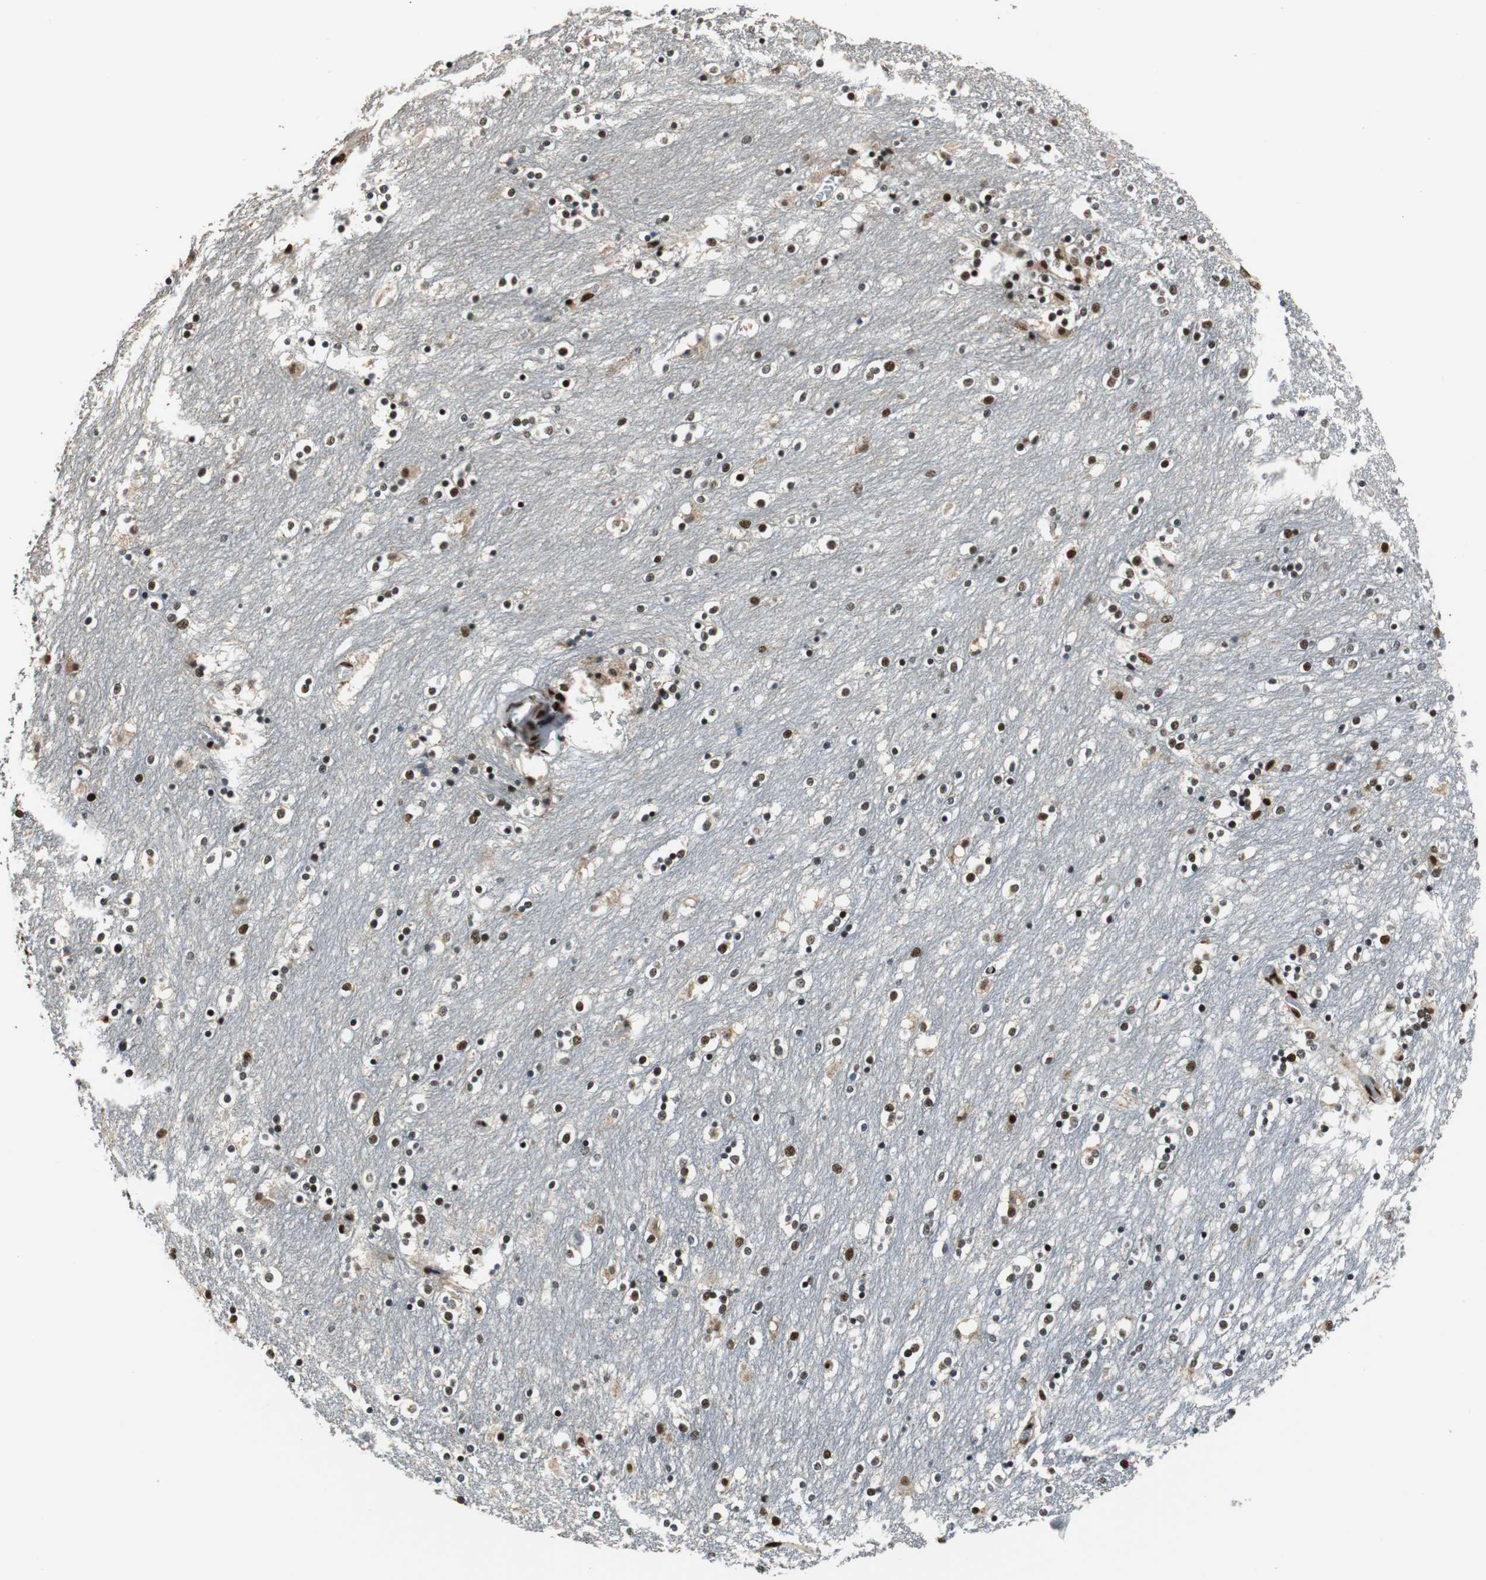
{"staining": {"intensity": "moderate", "quantity": "25%-75%", "location": "nuclear"}, "tissue": "caudate", "cell_type": "Glial cells", "image_type": "normal", "snomed": [{"axis": "morphology", "description": "Normal tissue, NOS"}, {"axis": "topography", "description": "Lateral ventricle wall"}], "caption": "Protein expression analysis of unremarkable human caudate reveals moderate nuclear positivity in about 25%-75% of glial cells. (Brightfield microscopy of DAB IHC at high magnification).", "gene": "HDAC1", "patient": {"sex": "female", "age": 54}}